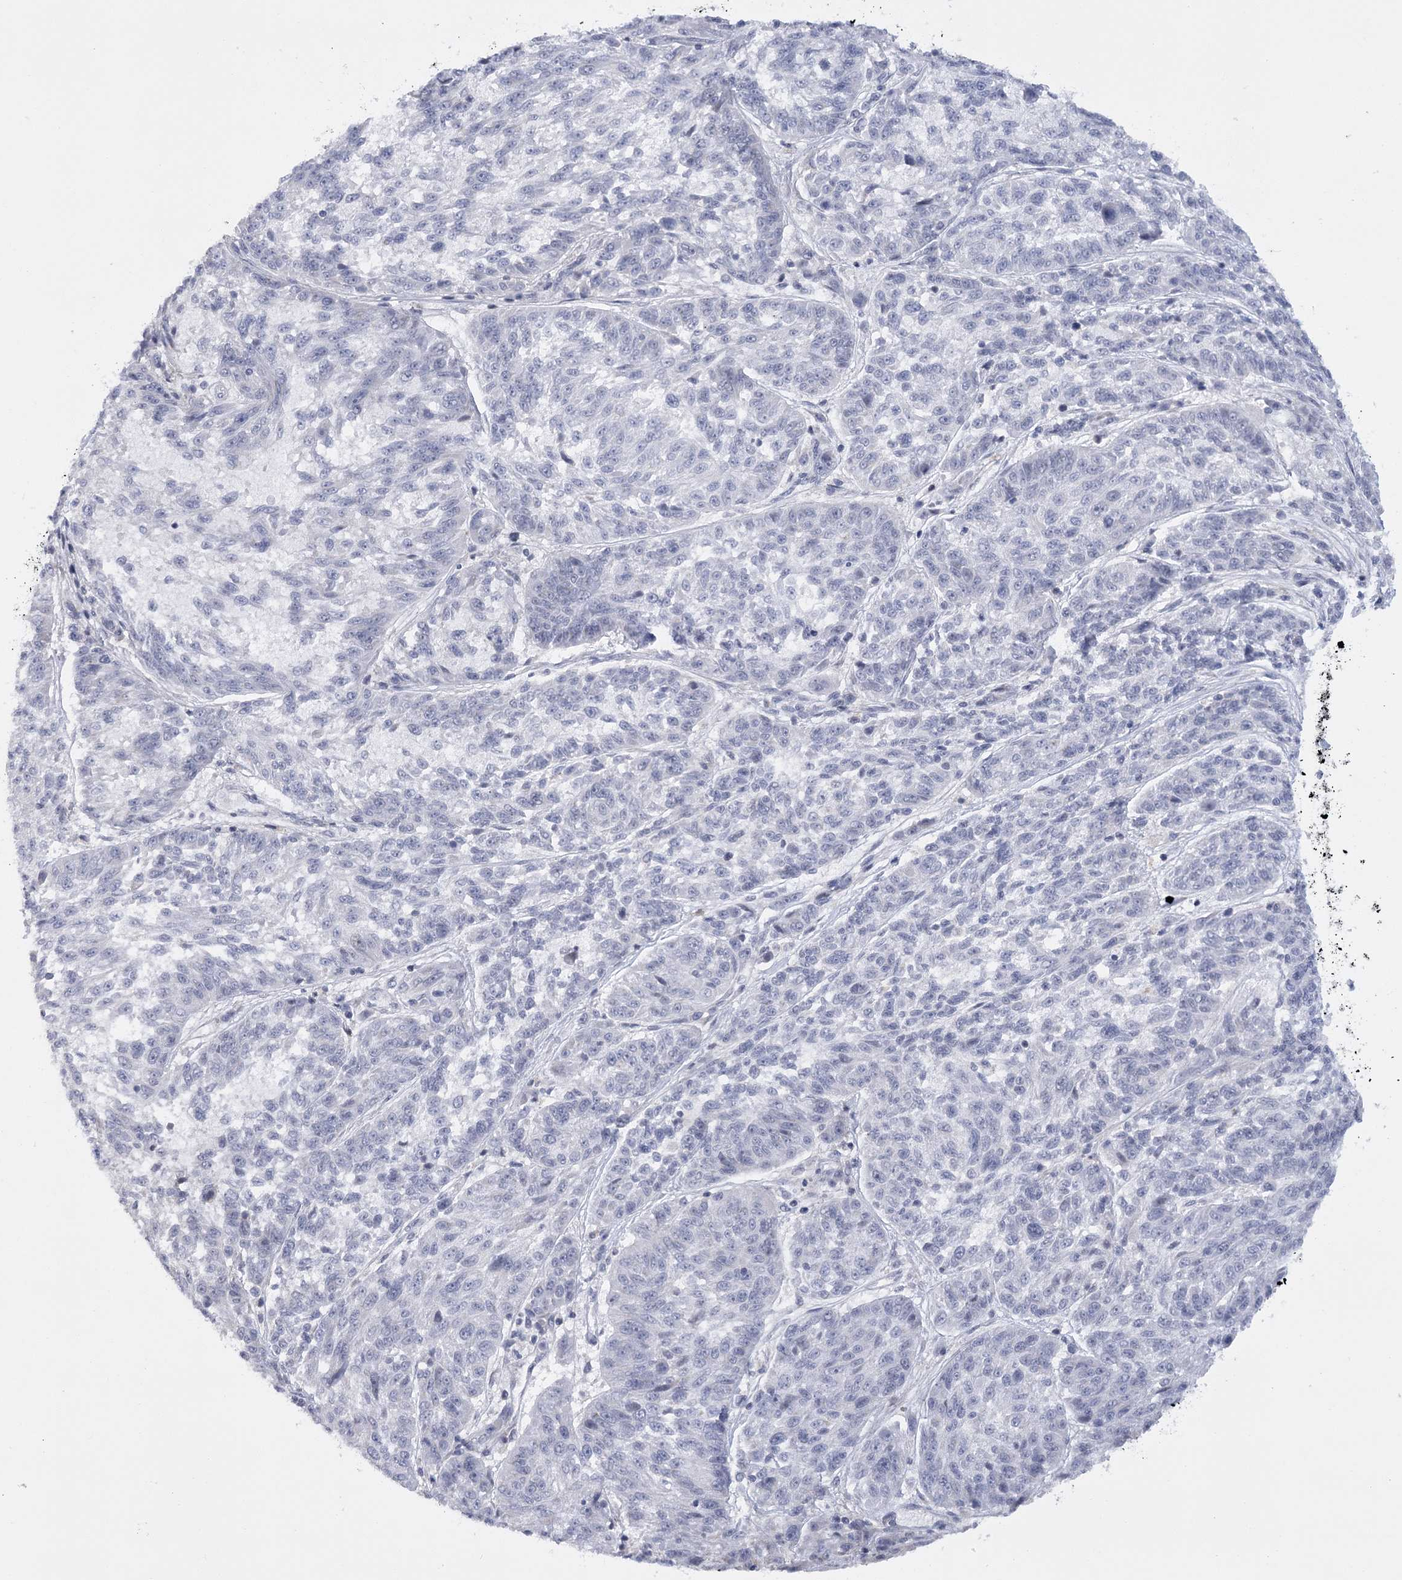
{"staining": {"intensity": "negative", "quantity": "none", "location": "none"}, "tissue": "melanoma", "cell_type": "Tumor cells", "image_type": "cancer", "snomed": [{"axis": "morphology", "description": "Malignant melanoma, NOS"}, {"axis": "topography", "description": "Skin"}], "caption": "Malignant melanoma was stained to show a protein in brown. There is no significant positivity in tumor cells.", "gene": "FAM76B", "patient": {"sex": "male", "age": 53}}